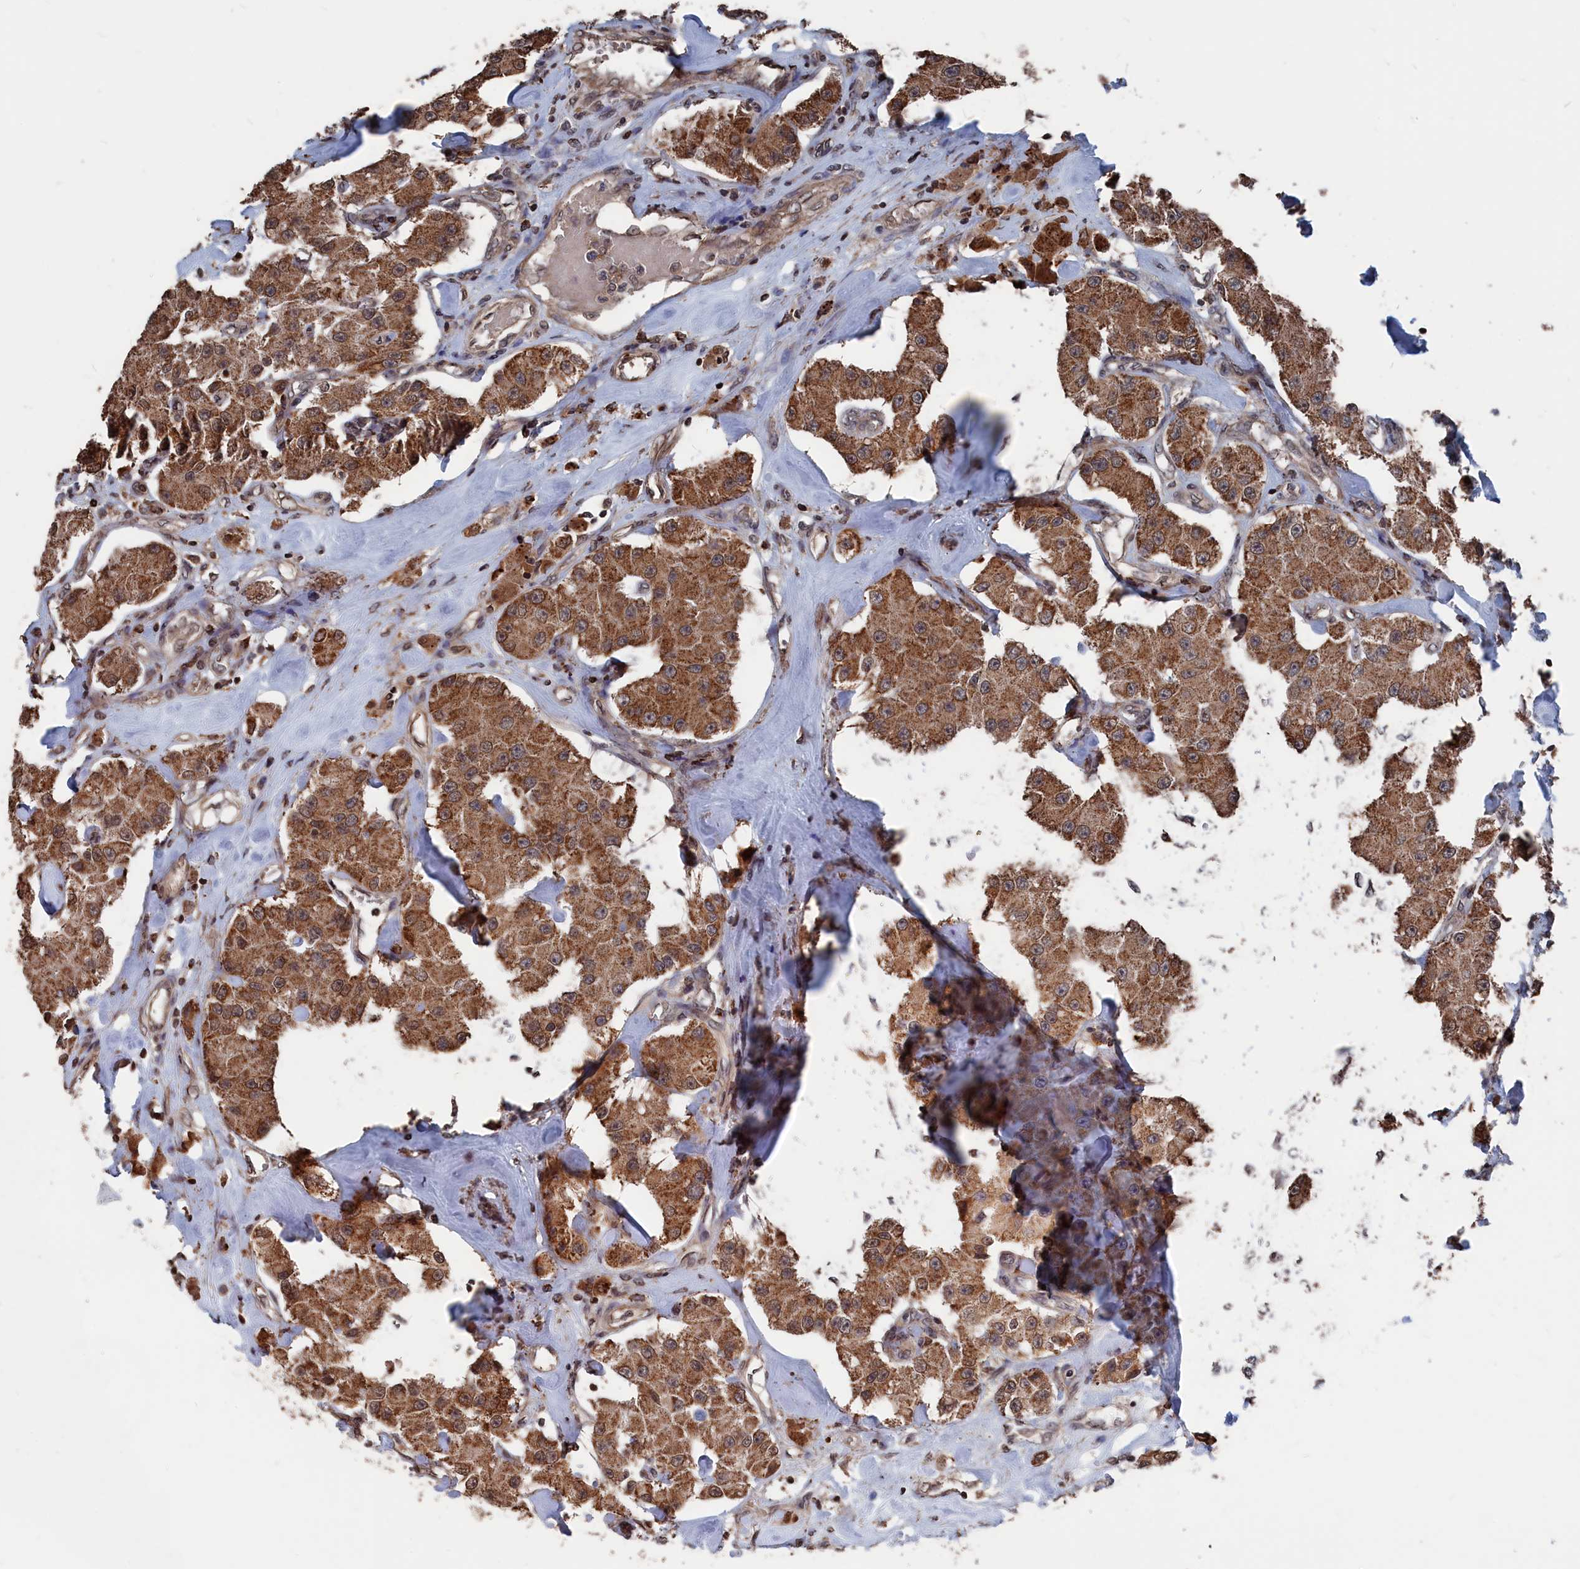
{"staining": {"intensity": "moderate", "quantity": ">75%", "location": "cytoplasmic/membranous"}, "tissue": "carcinoid", "cell_type": "Tumor cells", "image_type": "cancer", "snomed": [{"axis": "morphology", "description": "Carcinoid, malignant, NOS"}, {"axis": "topography", "description": "Pancreas"}], "caption": "About >75% of tumor cells in human malignant carcinoid display moderate cytoplasmic/membranous protein staining as visualized by brown immunohistochemical staining.", "gene": "PDE12", "patient": {"sex": "male", "age": 41}}